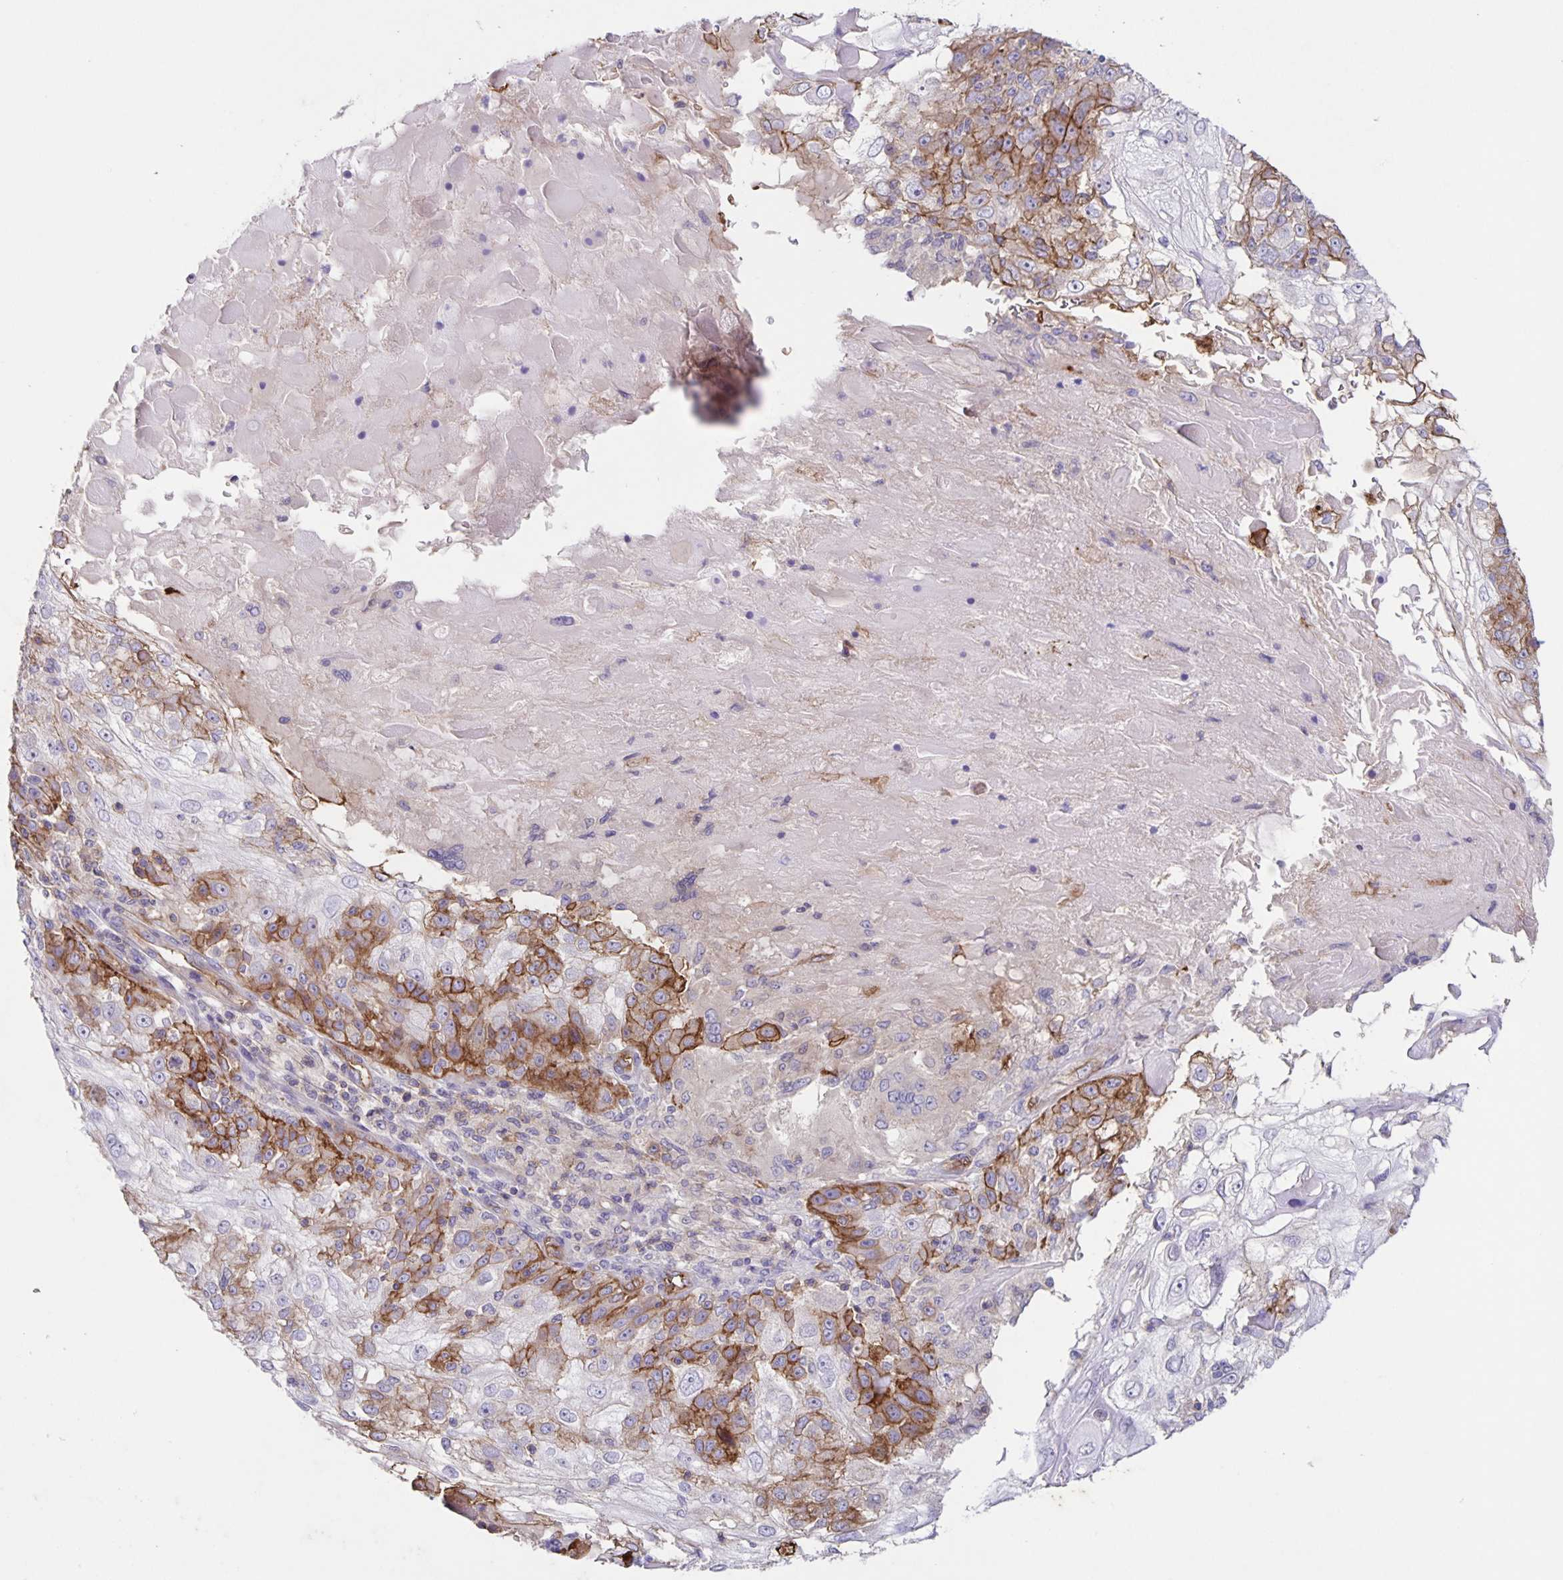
{"staining": {"intensity": "strong", "quantity": "<25%", "location": "cytoplasmic/membranous"}, "tissue": "skin cancer", "cell_type": "Tumor cells", "image_type": "cancer", "snomed": [{"axis": "morphology", "description": "Normal tissue, NOS"}, {"axis": "morphology", "description": "Squamous cell carcinoma, NOS"}, {"axis": "topography", "description": "Skin"}], "caption": "A micrograph of human skin squamous cell carcinoma stained for a protein displays strong cytoplasmic/membranous brown staining in tumor cells.", "gene": "ITGA2", "patient": {"sex": "female", "age": 83}}